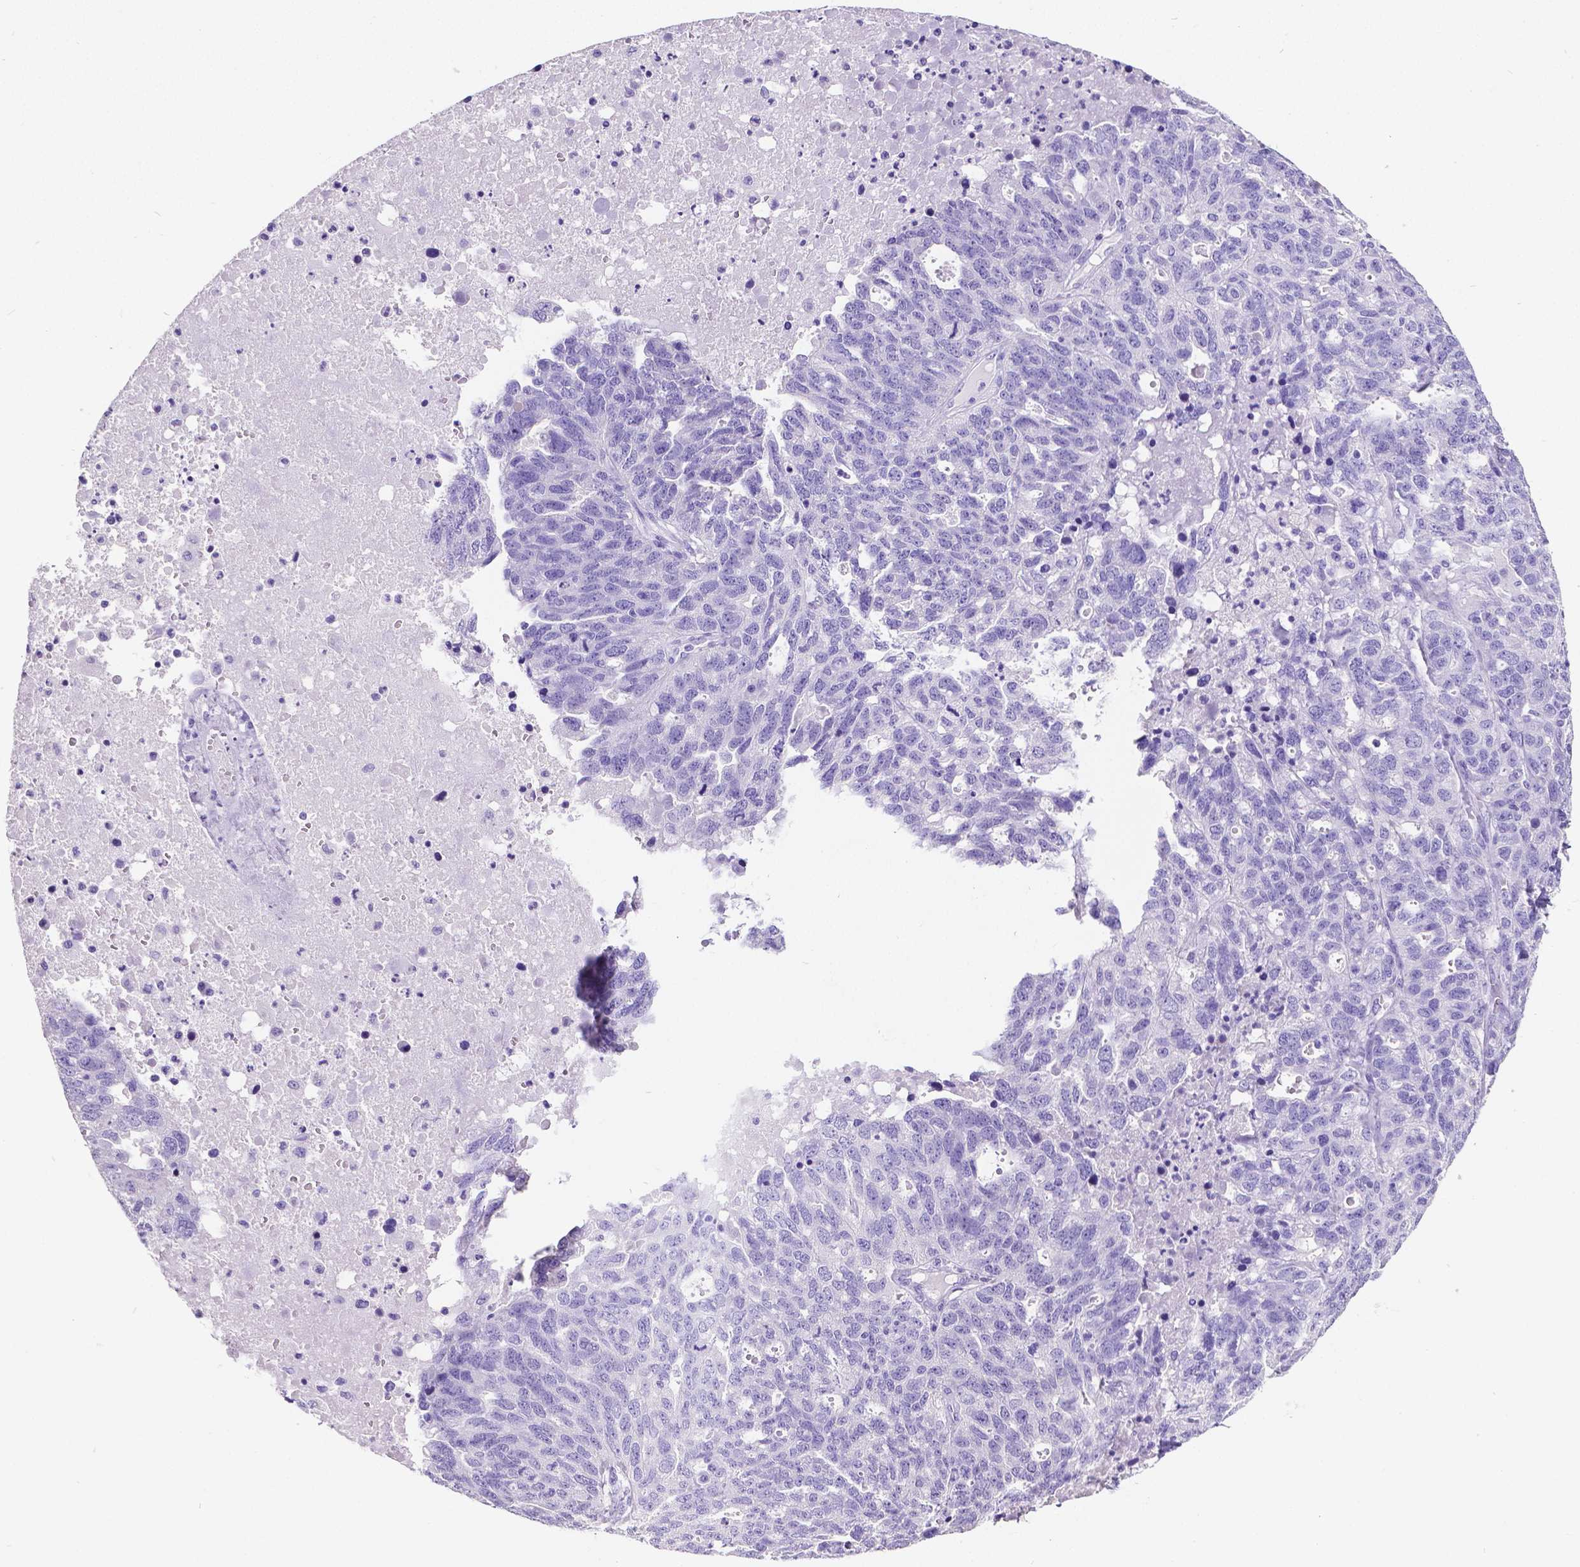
{"staining": {"intensity": "negative", "quantity": "none", "location": "none"}, "tissue": "ovarian cancer", "cell_type": "Tumor cells", "image_type": "cancer", "snomed": [{"axis": "morphology", "description": "Cystadenocarcinoma, serous, NOS"}, {"axis": "topography", "description": "Ovary"}], "caption": "A histopathology image of human ovarian cancer (serous cystadenocarcinoma) is negative for staining in tumor cells.", "gene": "SATB2", "patient": {"sex": "female", "age": 71}}